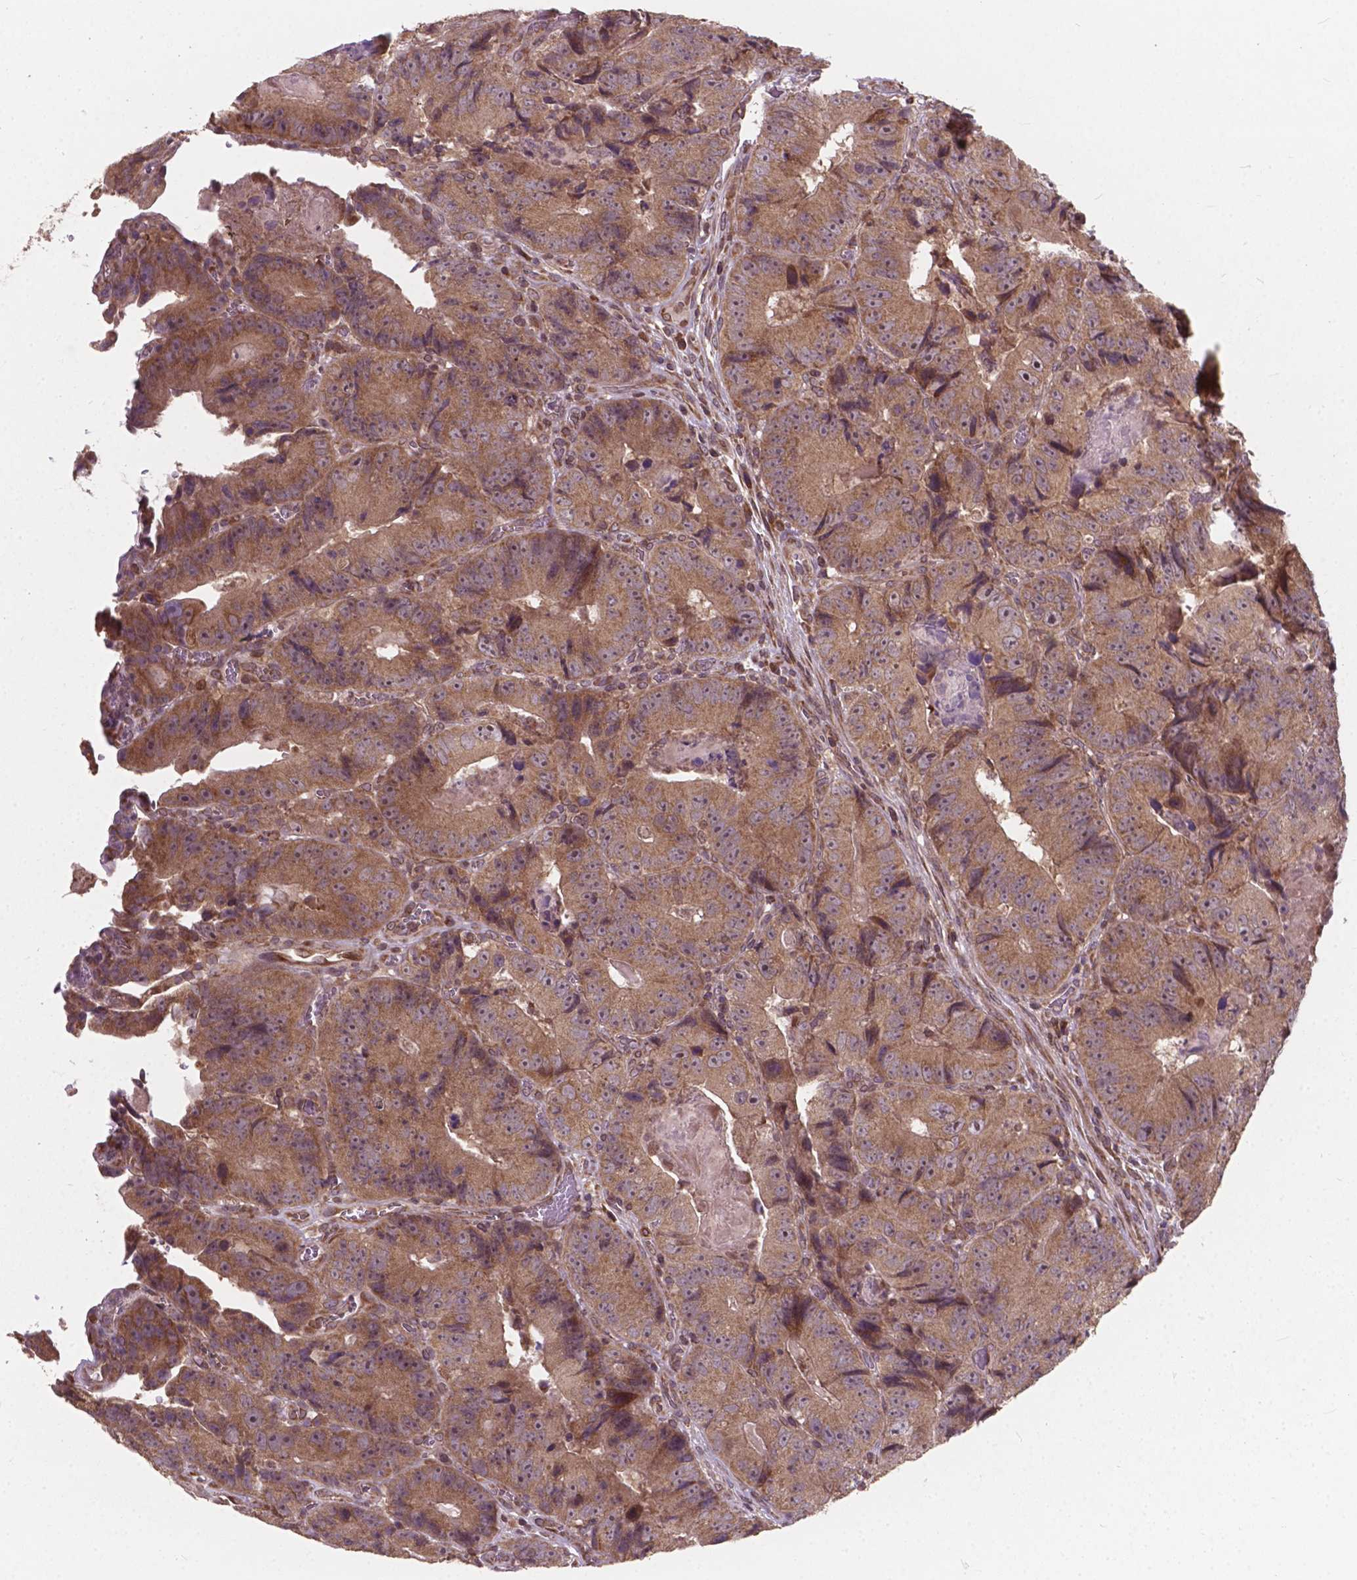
{"staining": {"intensity": "moderate", "quantity": ">75%", "location": "cytoplasmic/membranous"}, "tissue": "colorectal cancer", "cell_type": "Tumor cells", "image_type": "cancer", "snomed": [{"axis": "morphology", "description": "Adenocarcinoma, NOS"}, {"axis": "topography", "description": "Colon"}], "caption": "Human adenocarcinoma (colorectal) stained with a protein marker demonstrates moderate staining in tumor cells.", "gene": "MRPL33", "patient": {"sex": "female", "age": 86}}